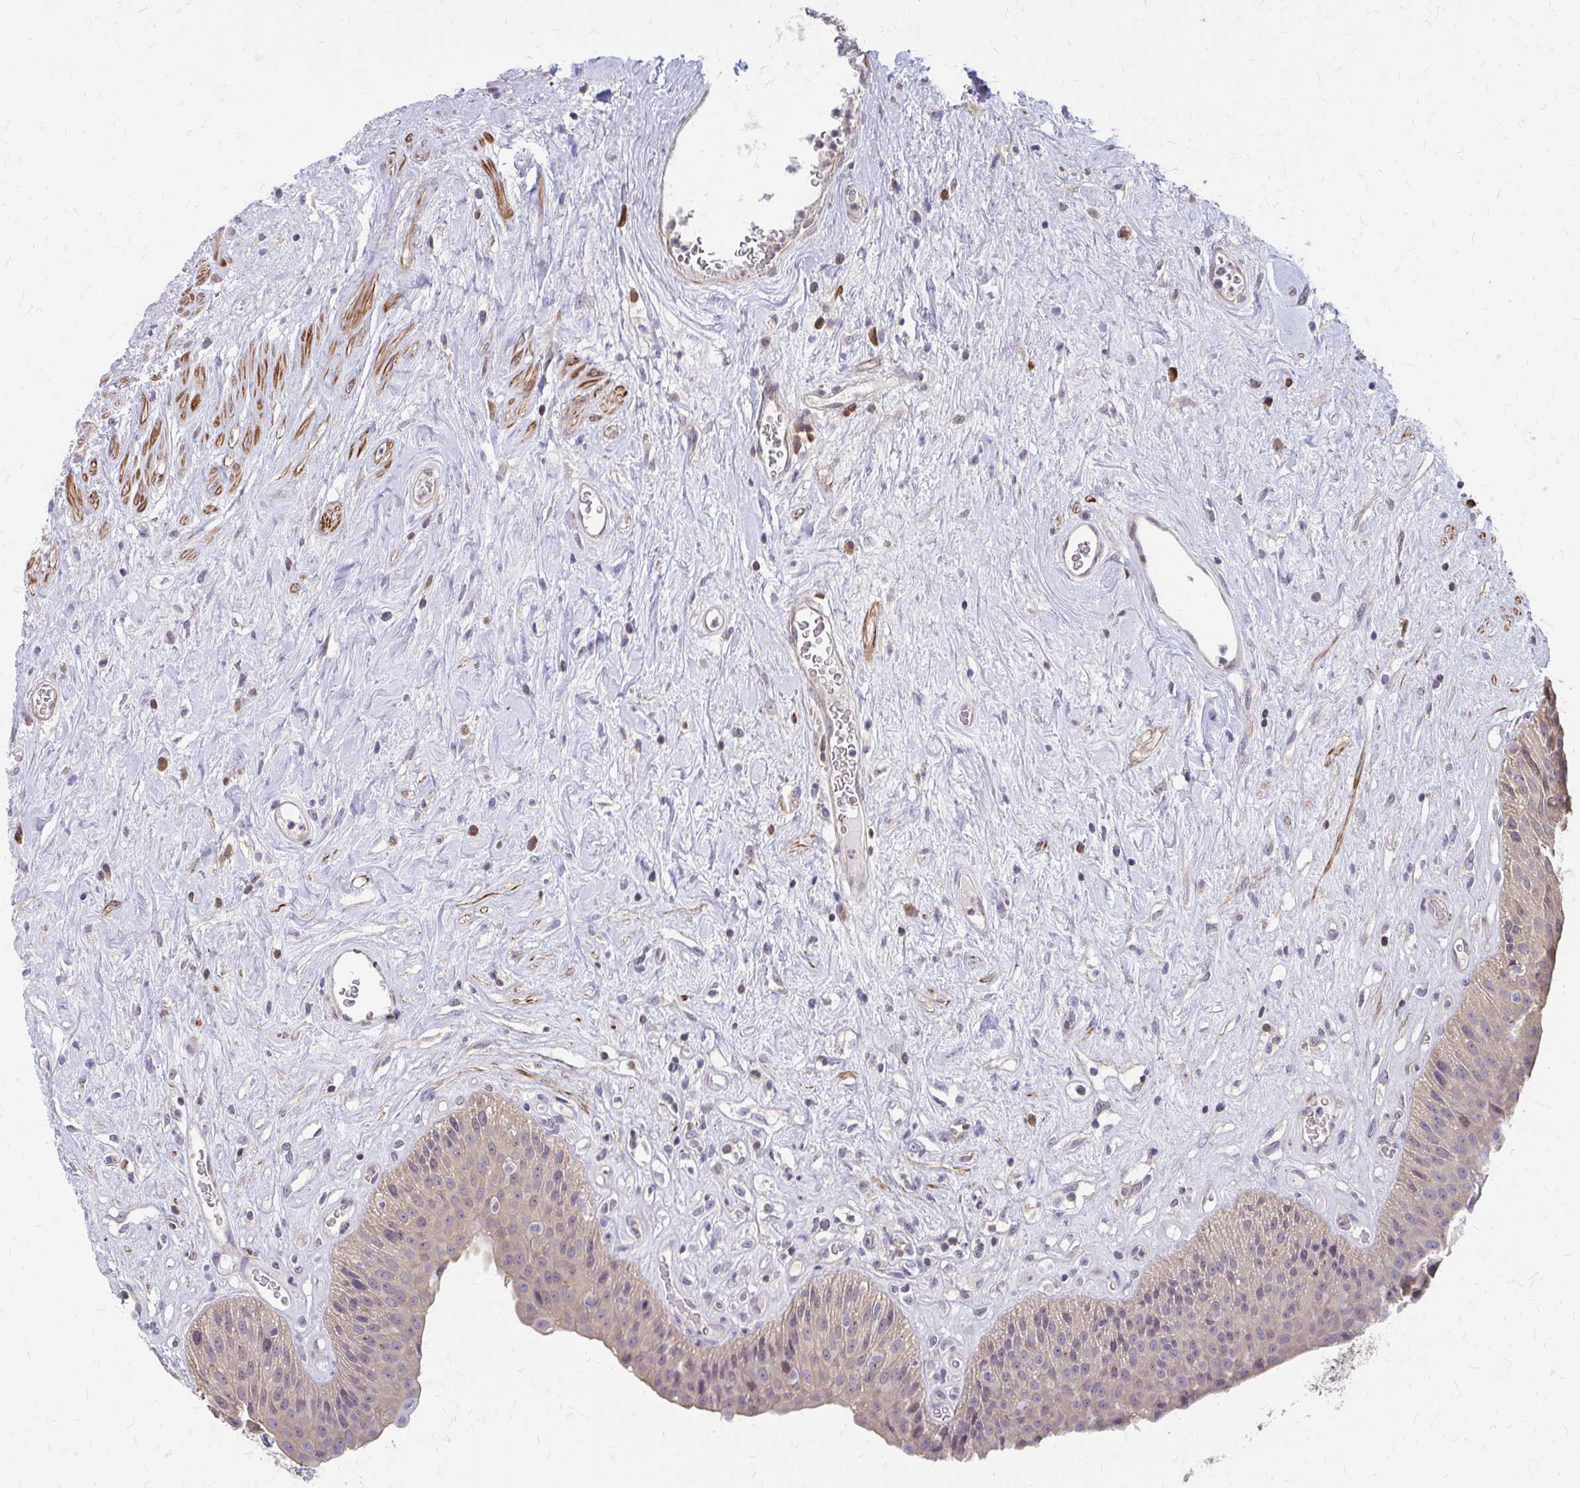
{"staining": {"intensity": "weak", "quantity": "25%-75%", "location": "cytoplasmic/membranous"}, "tissue": "urinary bladder", "cell_type": "Urothelial cells", "image_type": "normal", "snomed": [{"axis": "morphology", "description": "Normal tissue, NOS"}, {"axis": "topography", "description": "Urinary bladder"}], "caption": "Urinary bladder stained for a protein (brown) displays weak cytoplasmic/membranous positive positivity in about 25%-75% of urothelial cells.", "gene": "IFI44L", "patient": {"sex": "female", "age": 56}}